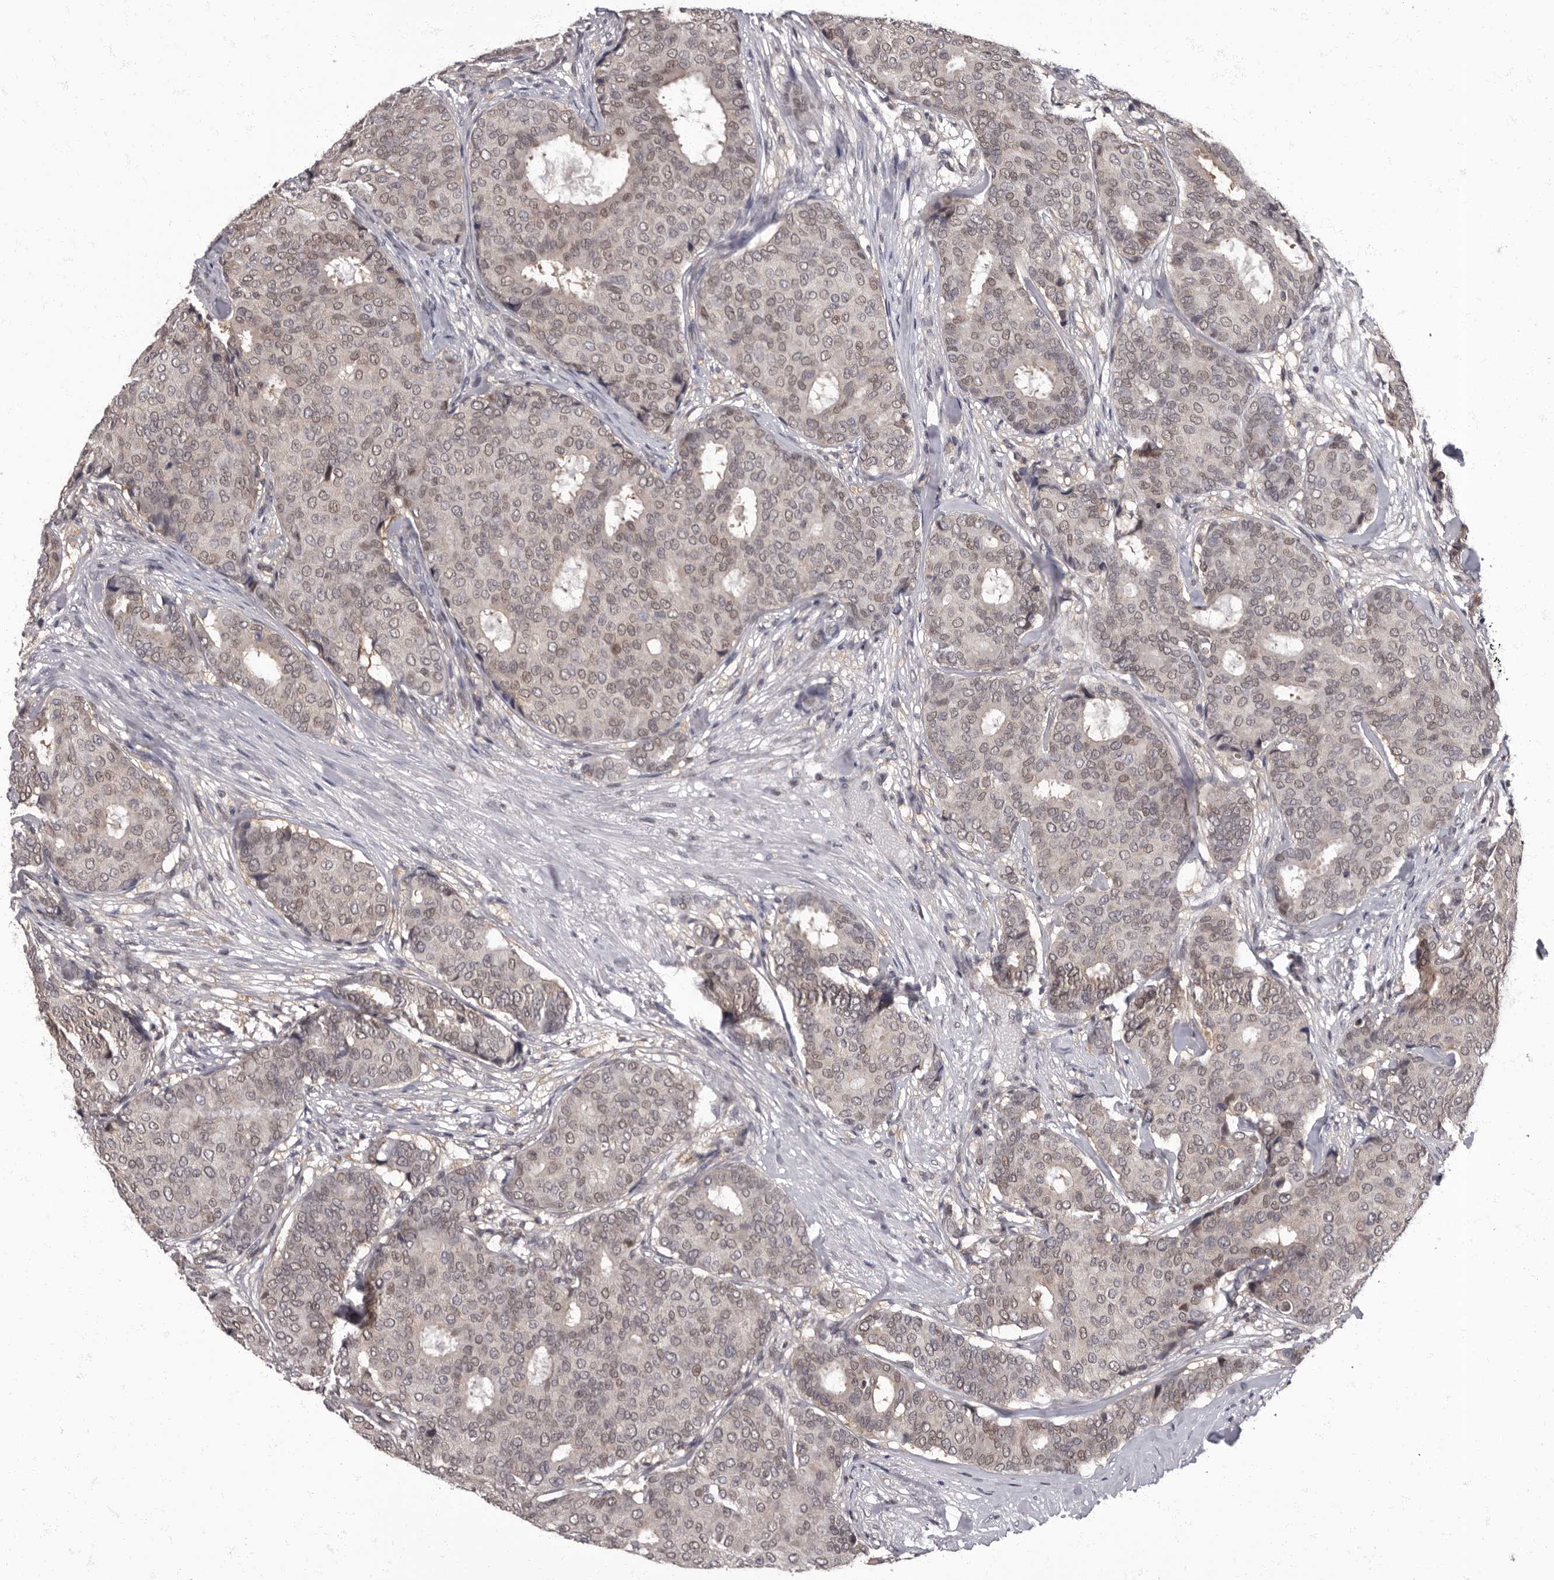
{"staining": {"intensity": "weak", "quantity": ">75%", "location": "nuclear"}, "tissue": "breast cancer", "cell_type": "Tumor cells", "image_type": "cancer", "snomed": [{"axis": "morphology", "description": "Duct carcinoma"}, {"axis": "topography", "description": "Breast"}], "caption": "Immunohistochemistry photomicrograph of human infiltrating ductal carcinoma (breast) stained for a protein (brown), which exhibits low levels of weak nuclear positivity in approximately >75% of tumor cells.", "gene": "C1orf50", "patient": {"sex": "female", "age": 75}}